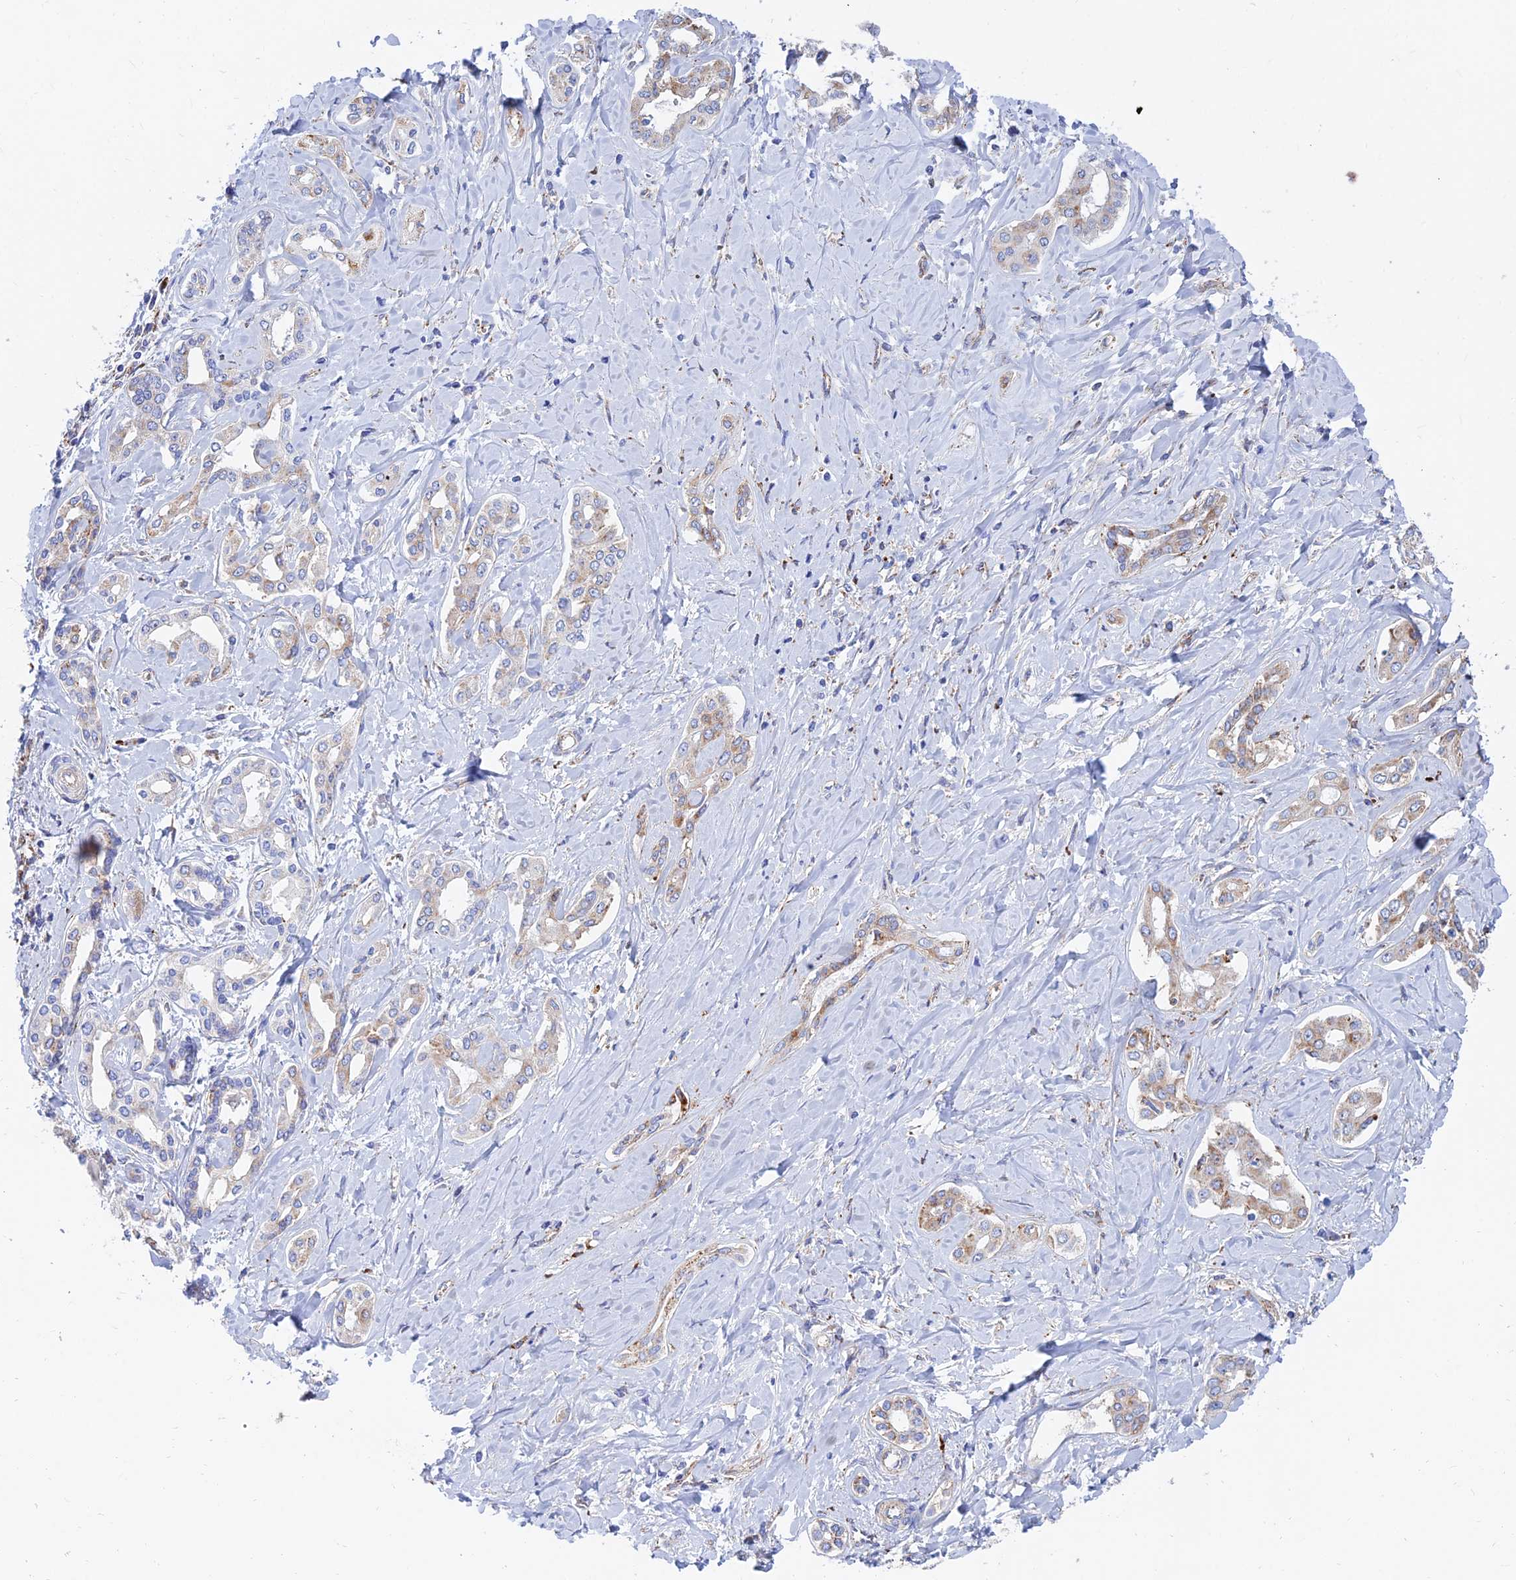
{"staining": {"intensity": "moderate", "quantity": "25%-75%", "location": "cytoplasmic/membranous"}, "tissue": "liver cancer", "cell_type": "Tumor cells", "image_type": "cancer", "snomed": [{"axis": "morphology", "description": "Cholangiocarcinoma"}, {"axis": "topography", "description": "Liver"}], "caption": "Cholangiocarcinoma (liver) tissue demonstrates moderate cytoplasmic/membranous expression in approximately 25%-75% of tumor cells", "gene": "SPNS1", "patient": {"sex": "female", "age": 77}}